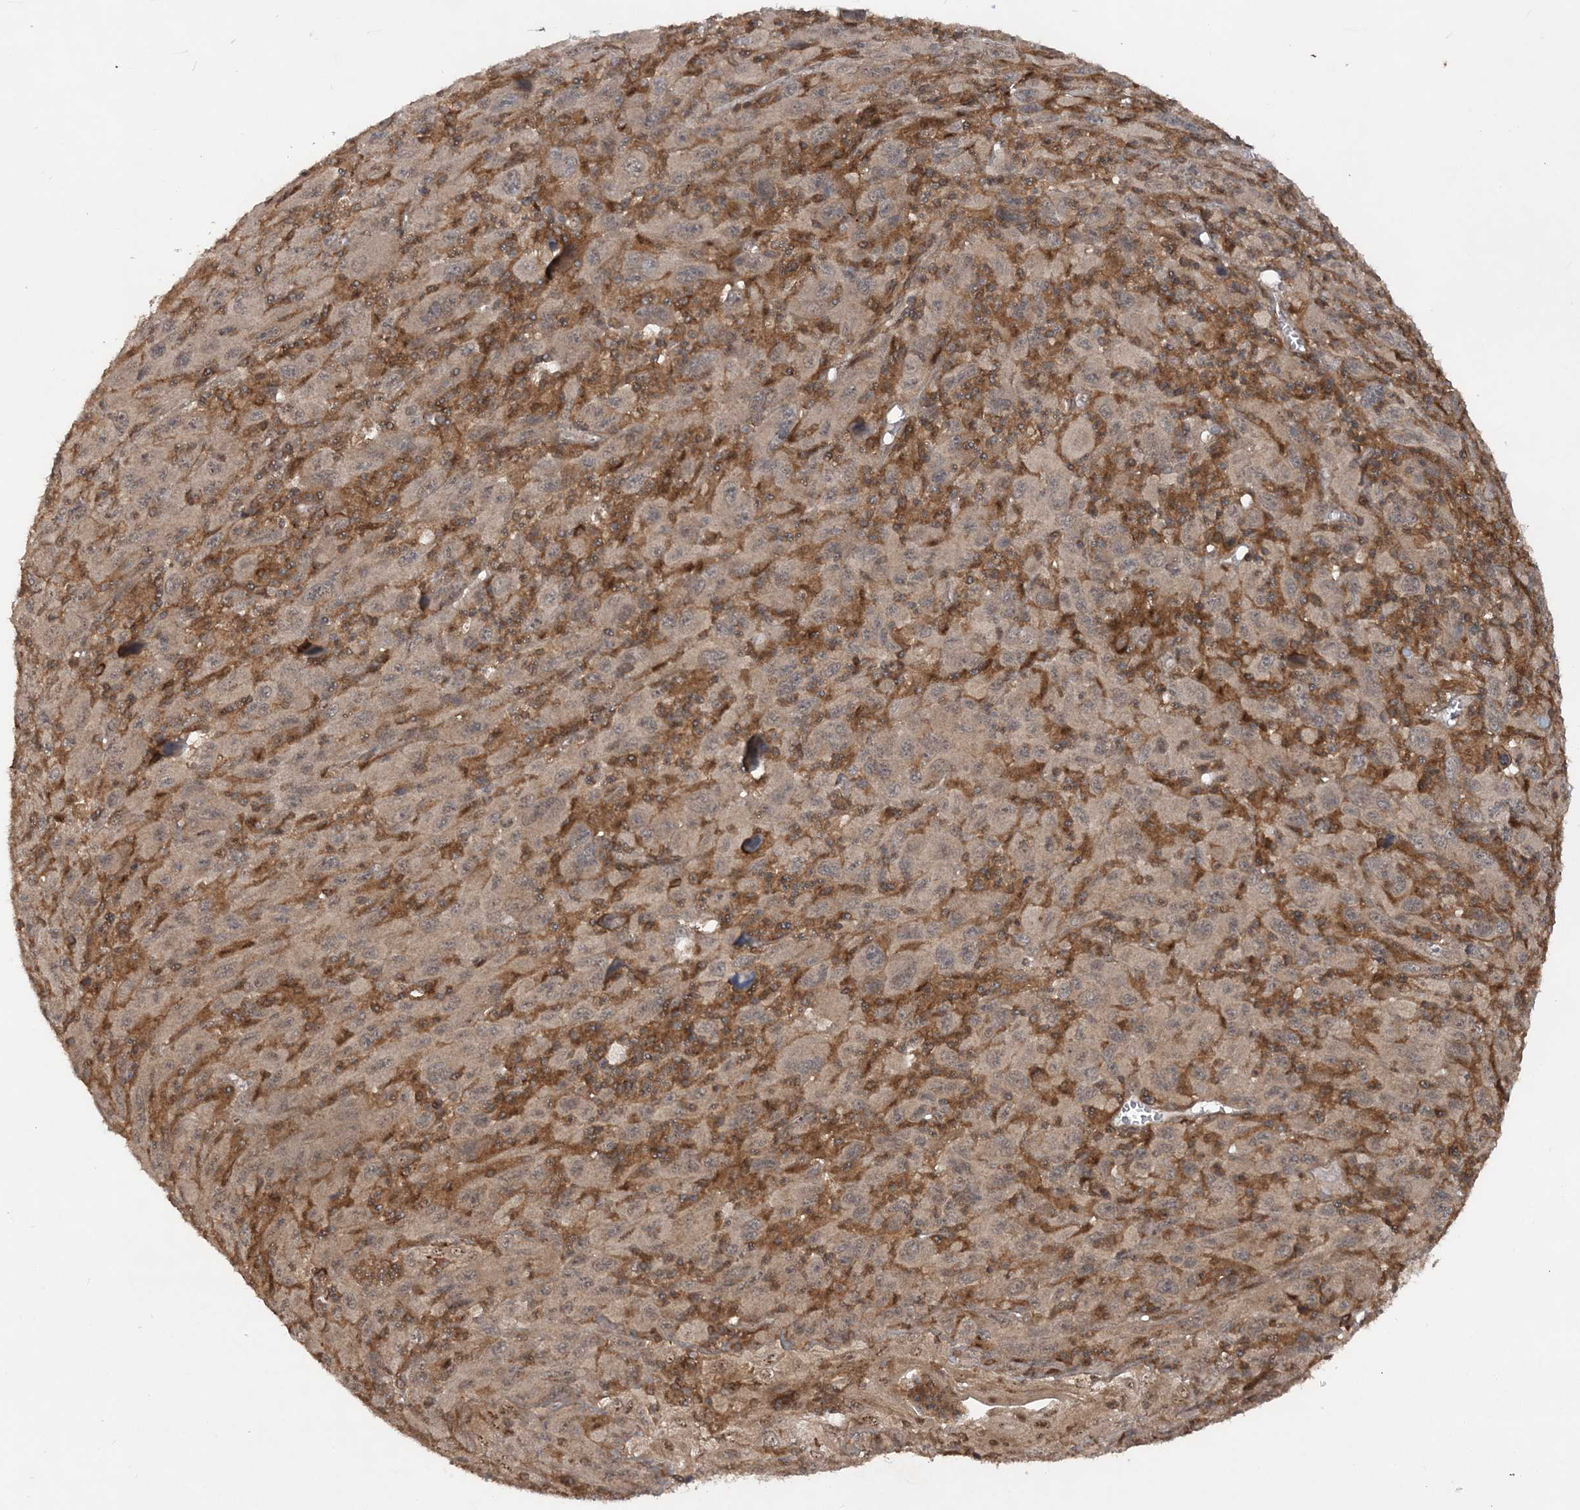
{"staining": {"intensity": "weak", "quantity": "25%-75%", "location": "cytoplasmic/membranous"}, "tissue": "melanoma", "cell_type": "Tumor cells", "image_type": "cancer", "snomed": [{"axis": "morphology", "description": "Malignant melanoma, Metastatic site"}, {"axis": "topography", "description": "Skin"}], "caption": "Human malignant melanoma (metastatic site) stained with a brown dye reveals weak cytoplasmic/membranous positive expression in about 25%-75% of tumor cells.", "gene": "LACC1", "patient": {"sex": "female", "age": 56}}